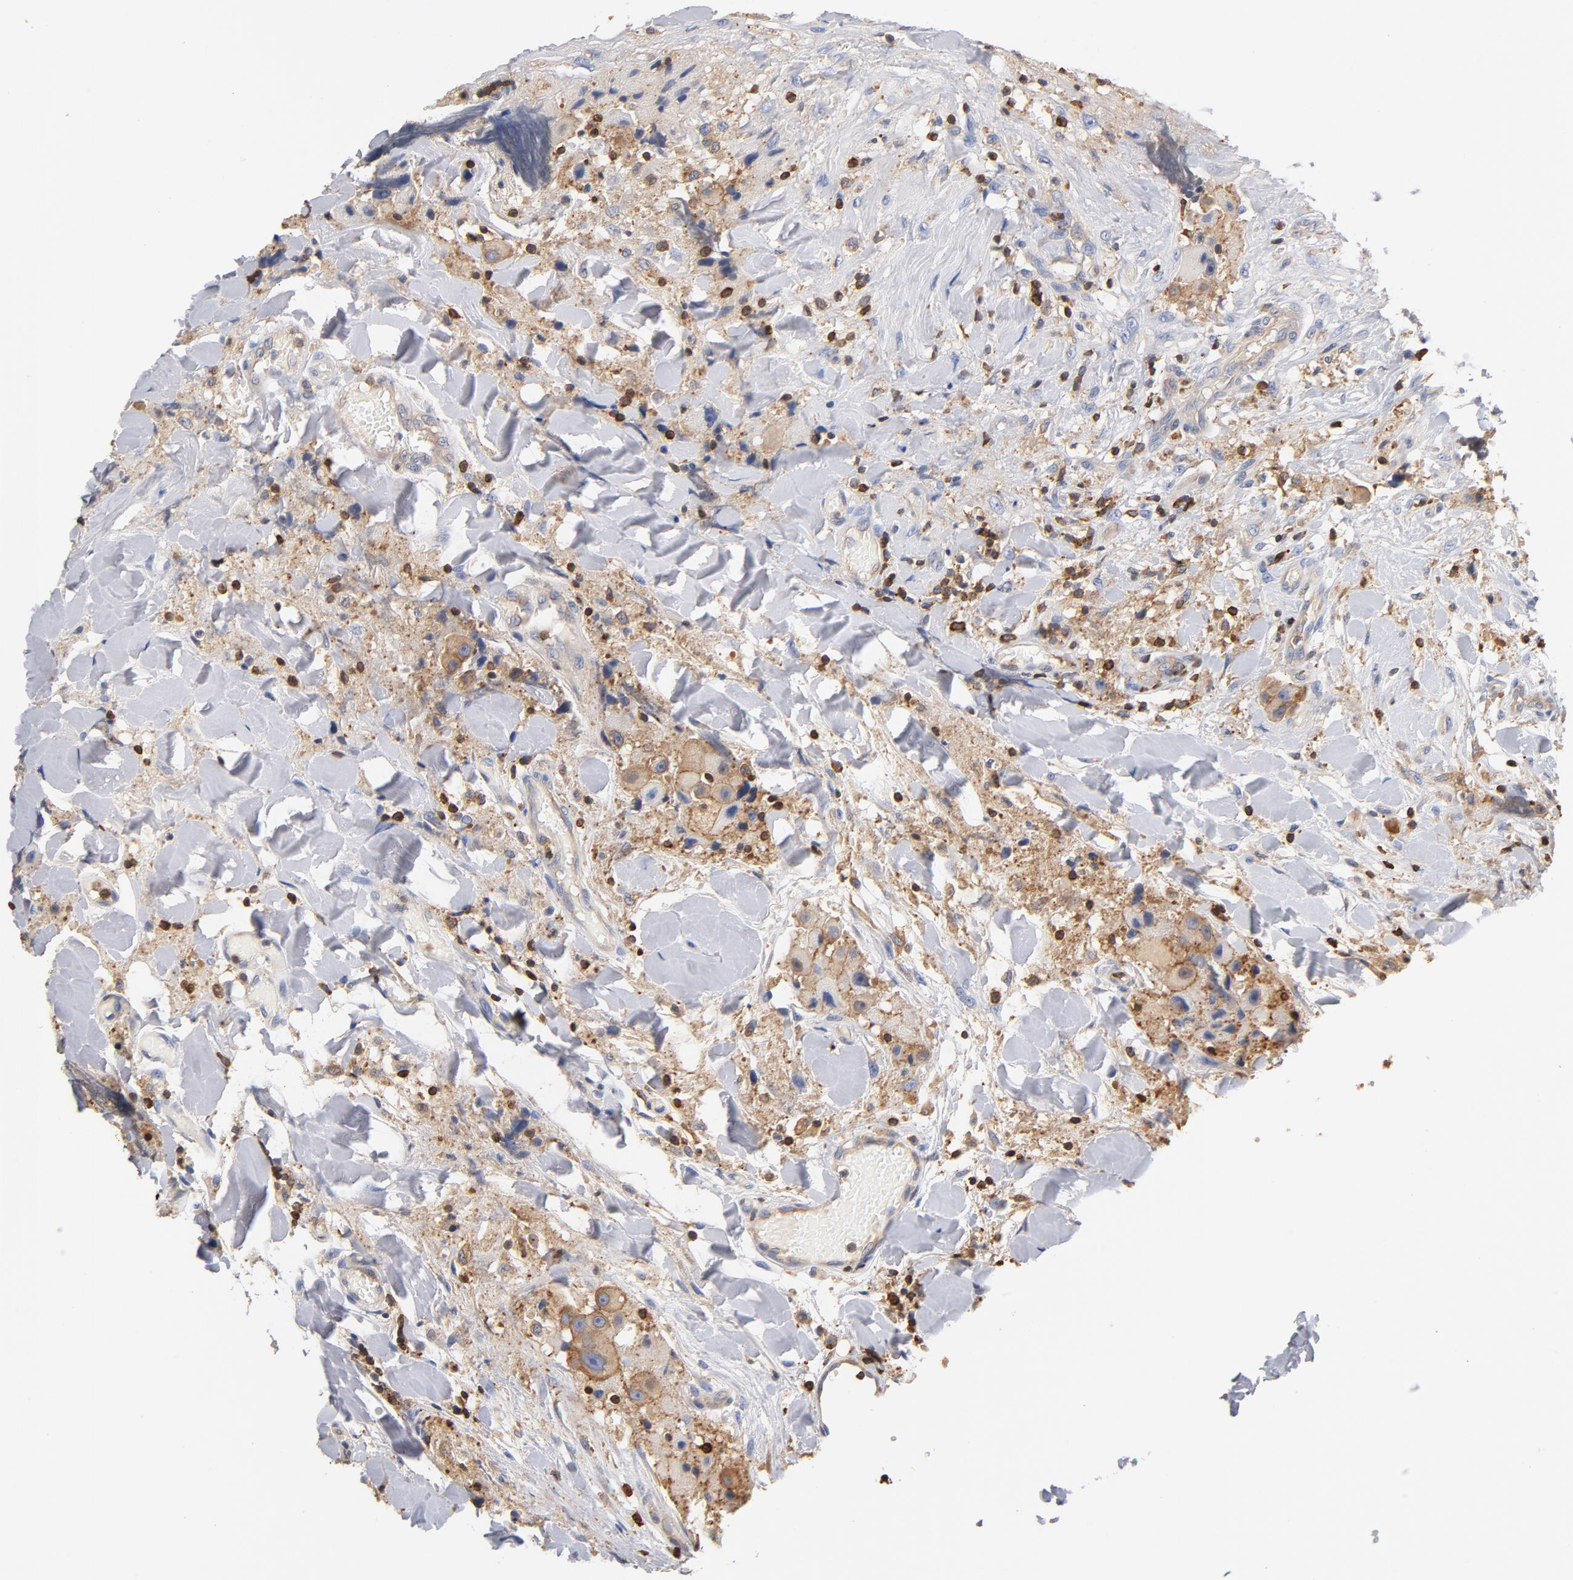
{"staining": {"intensity": "weak", "quantity": ">75%", "location": "cytoplasmic/membranous"}, "tissue": "head and neck cancer", "cell_type": "Tumor cells", "image_type": "cancer", "snomed": [{"axis": "morphology", "description": "Normal tissue, NOS"}, {"axis": "morphology", "description": "Adenocarcinoma, NOS"}, {"axis": "topography", "description": "Salivary gland"}, {"axis": "topography", "description": "Head-Neck"}], "caption": "A high-resolution image shows immunohistochemistry staining of head and neck cancer, which demonstrates weak cytoplasmic/membranous staining in about >75% of tumor cells.", "gene": "EZR", "patient": {"sex": "male", "age": 80}}